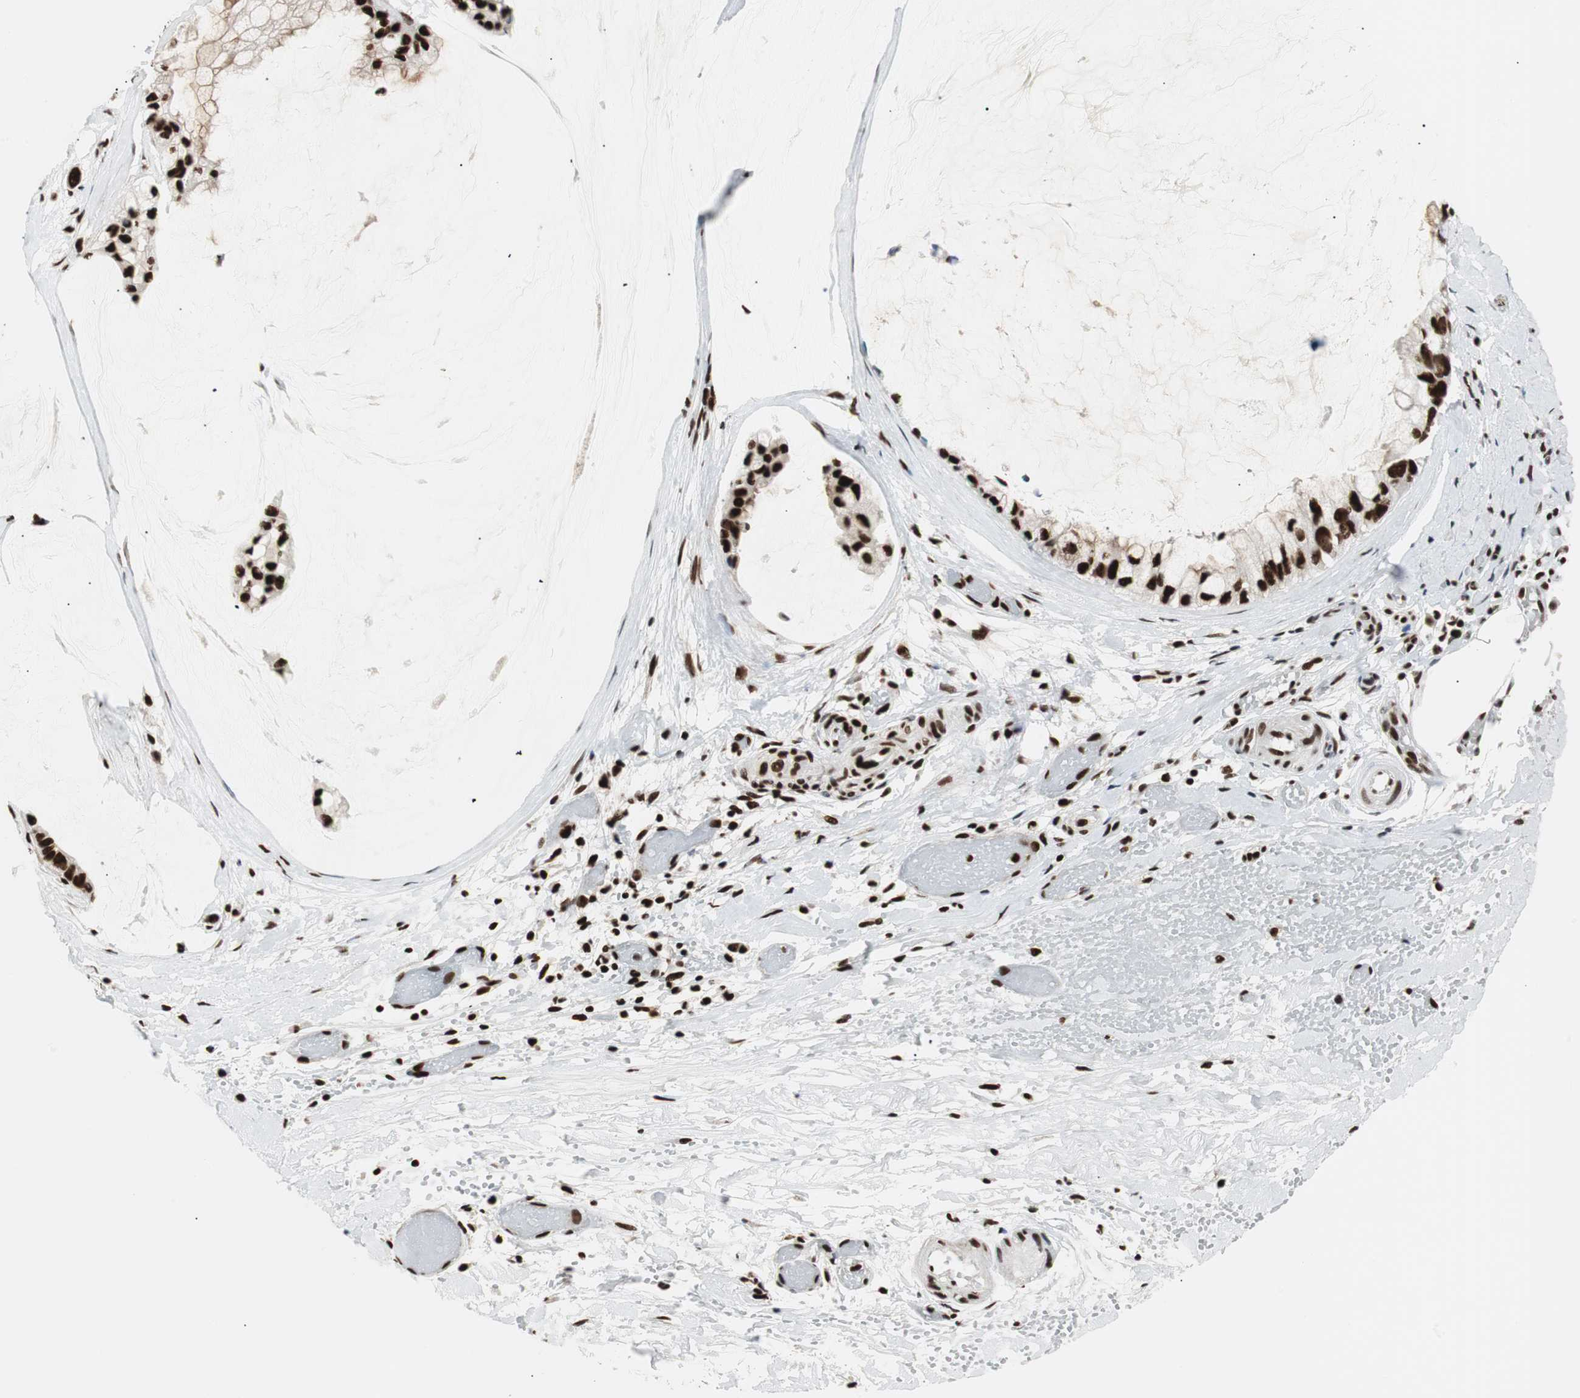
{"staining": {"intensity": "strong", "quantity": ">75%", "location": "nuclear"}, "tissue": "ovarian cancer", "cell_type": "Tumor cells", "image_type": "cancer", "snomed": [{"axis": "morphology", "description": "Cystadenocarcinoma, mucinous, NOS"}, {"axis": "topography", "description": "Ovary"}], "caption": "Human ovarian mucinous cystadenocarcinoma stained with a protein marker reveals strong staining in tumor cells.", "gene": "MTA2", "patient": {"sex": "female", "age": 39}}